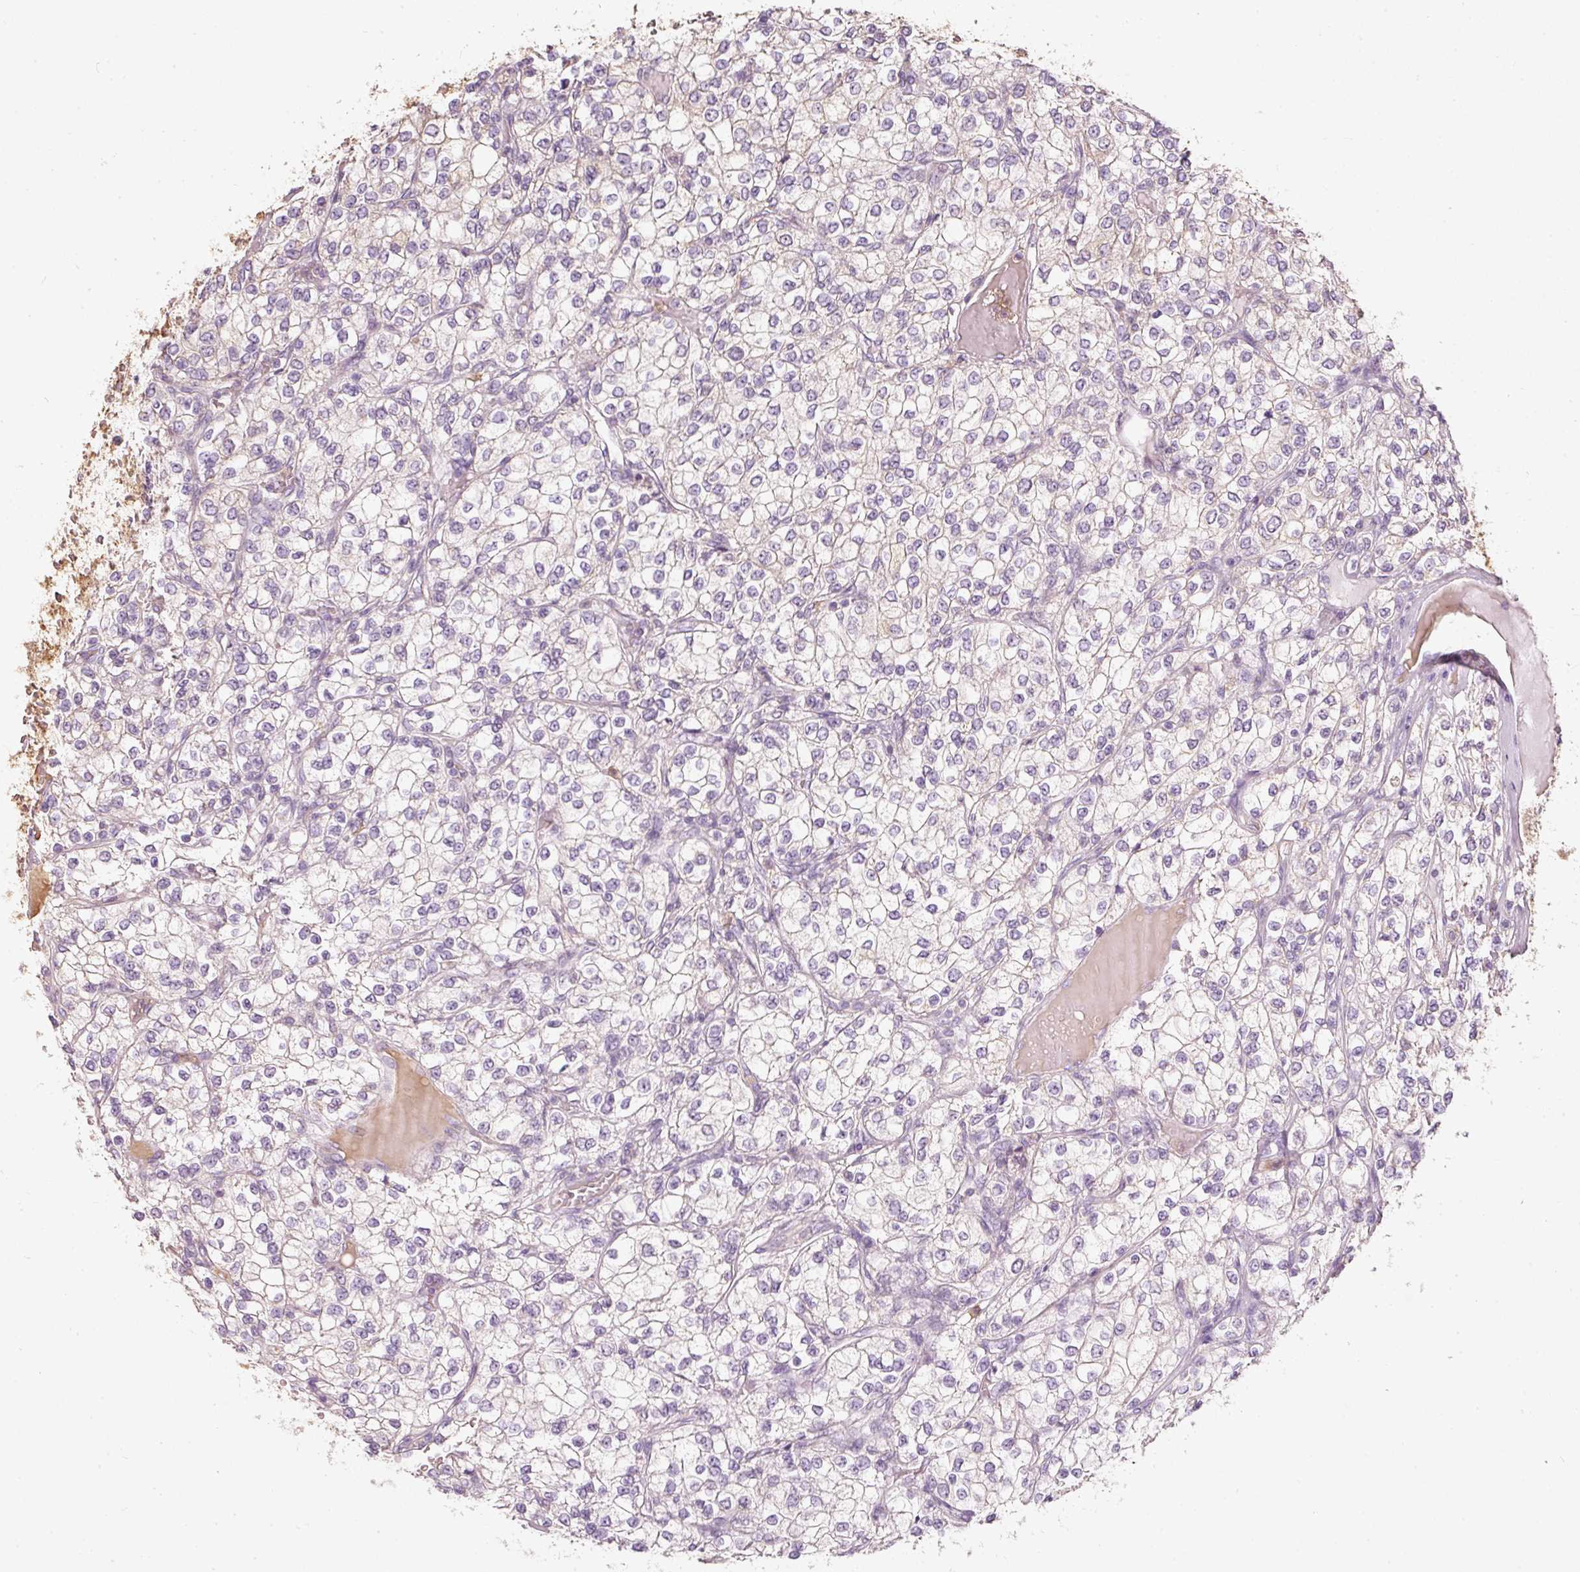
{"staining": {"intensity": "weak", "quantity": "<25%", "location": "cytoplasmic/membranous"}, "tissue": "renal cancer", "cell_type": "Tumor cells", "image_type": "cancer", "snomed": [{"axis": "morphology", "description": "Adenocarcinoma, NOS"}, {"axis": "topography", "description": "Kidney"}], "caption": "Adenocarcinoma (renal) was stained to show a protein in brown. There is no significant positivity in tumor cells.", "gene": "PSENEN", "patient": {"sex": "male", "age": 80}}